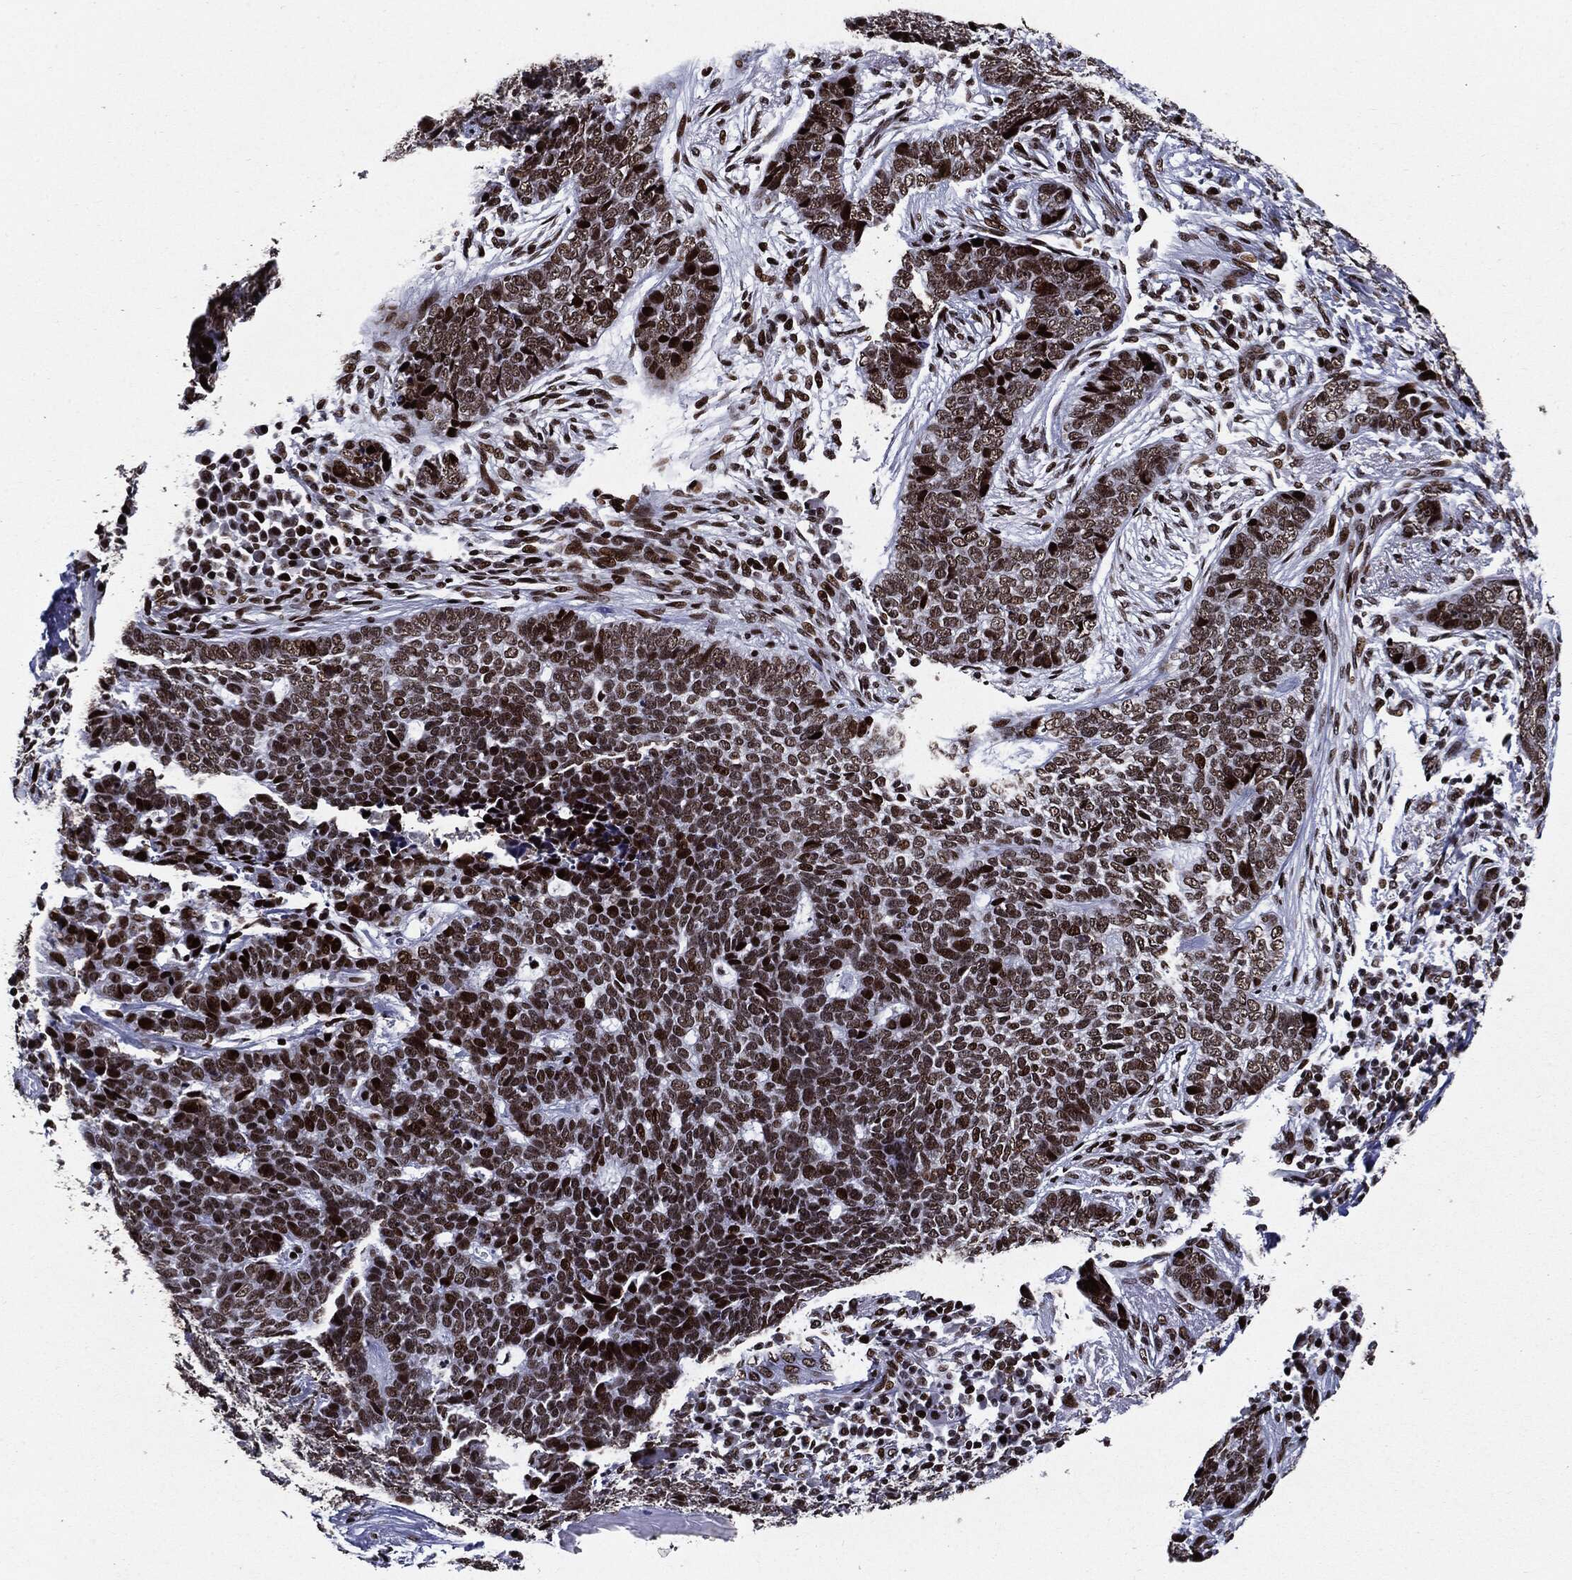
{"staining": {"intensity": "moderate", "quantity": ">75%", "location": "nuclear"}, "tissue": "skin cancer", "cell_type": "Tumor cells", "image_type": "cancer", "snomed": [{"axis": "morphology", "description": "Squamous cell carcinoma, NOS"}, {"axis": "topography", "description": "Skin"}], "caption": "The micrograph shows immunohistochemical staining of skin cancer. There is moderate nuclear expression is identified in about >75% of tumor cells.", "gene": "ZFP91", "patient": {"sex": "male", "age": 88}}